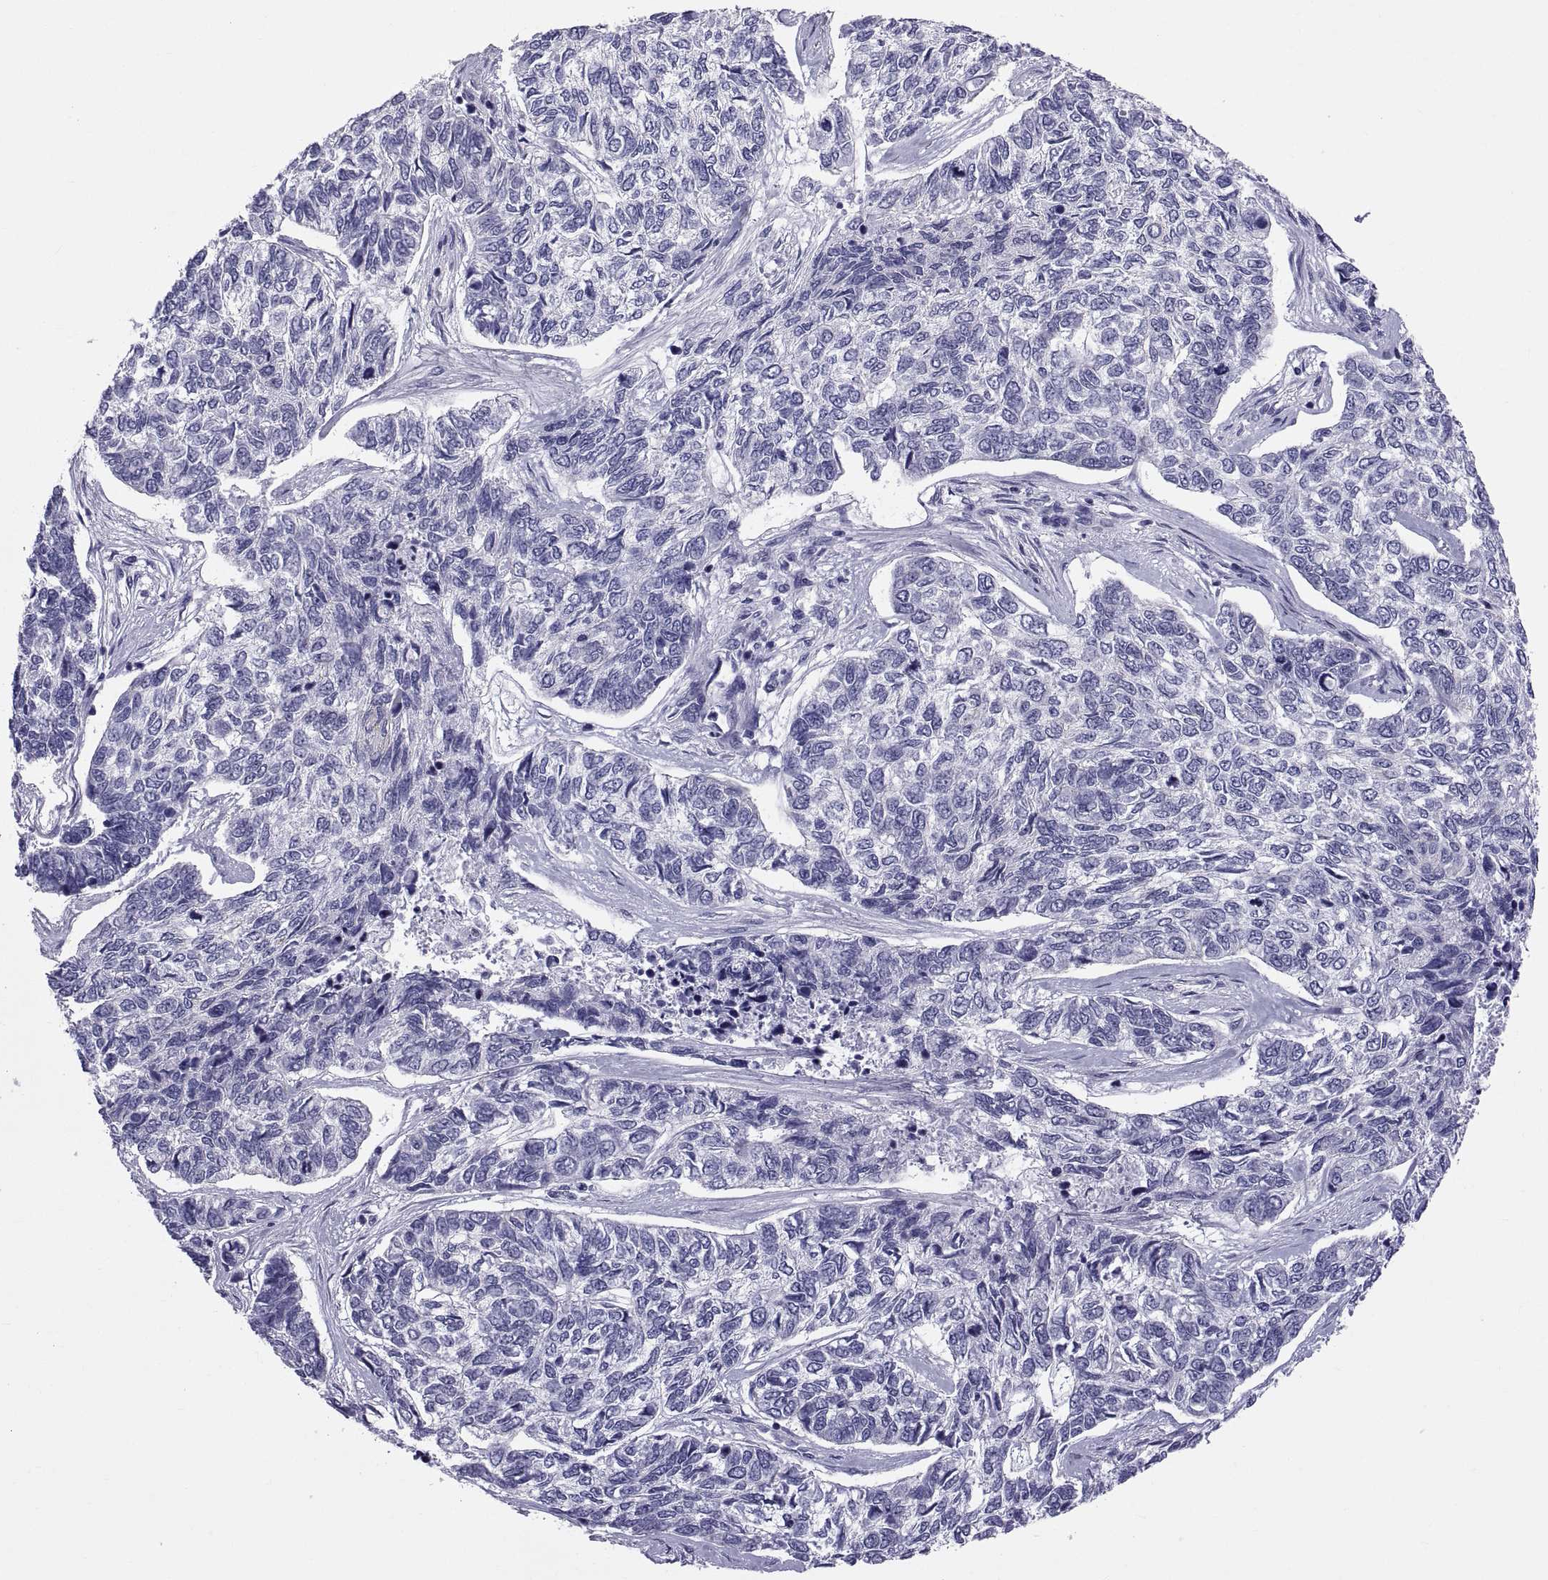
{"staining": {"intensity": "negative", "quantity": "none", "location": "none"}, "tissue": "skin cancer", "cell_type": "Tumor cells", "image_type": "cancer", "snomed": [{"axis": "morphology", "description": "Basal cell carcinoma"}, {"axis": "topography", "description": "Skin"}], "caption": "An immunohistochemistry image of basal cell carcinoma (skin) is shown. There is no staining in tumor cells of basal cell carcinoma (skin).", "gene": "RNASE12", "patient": {"sex": "female", "age": 65}}